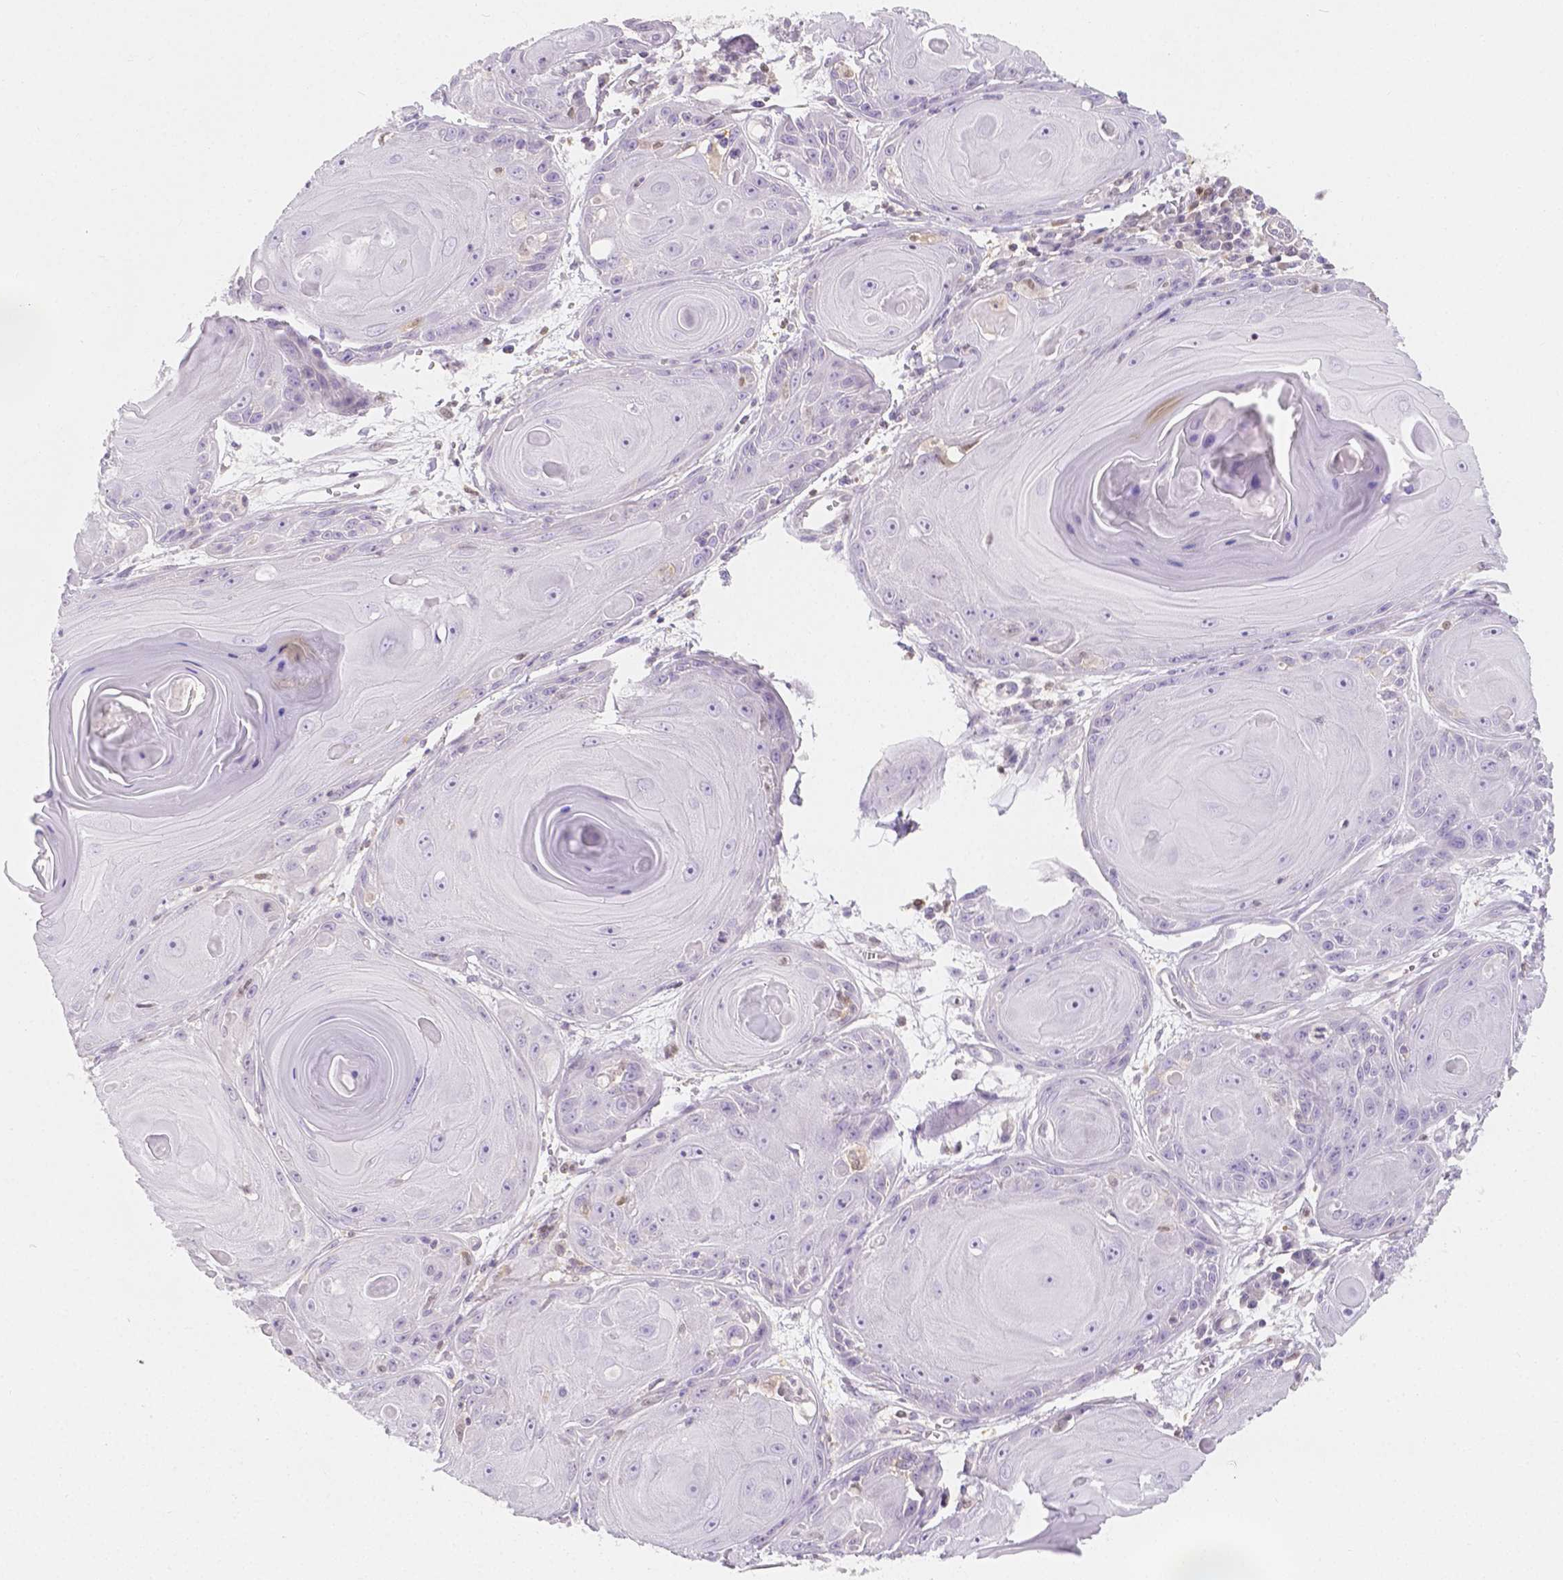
{"staining": {"intensity": "negative", "quantity": "none", "location": "none"}, "tissue": "skin cancer", "cell_type": "Tumor cells", "image_type": "cancer", "snomed": [{"axis": "morphology", "description": "Squamous cell carcinoma, NOS"}, {"axis": "topography", "description": "Skin"}, {"axis": "topography", "description": "Vulva"}], "caption": "Immunohistochemical staining of human skin cancer (squamous cell carcinoma) displays no significant expression in tumor cells.", "gene": "SGTB", "patient": {"sex": "female", "age": 85}}